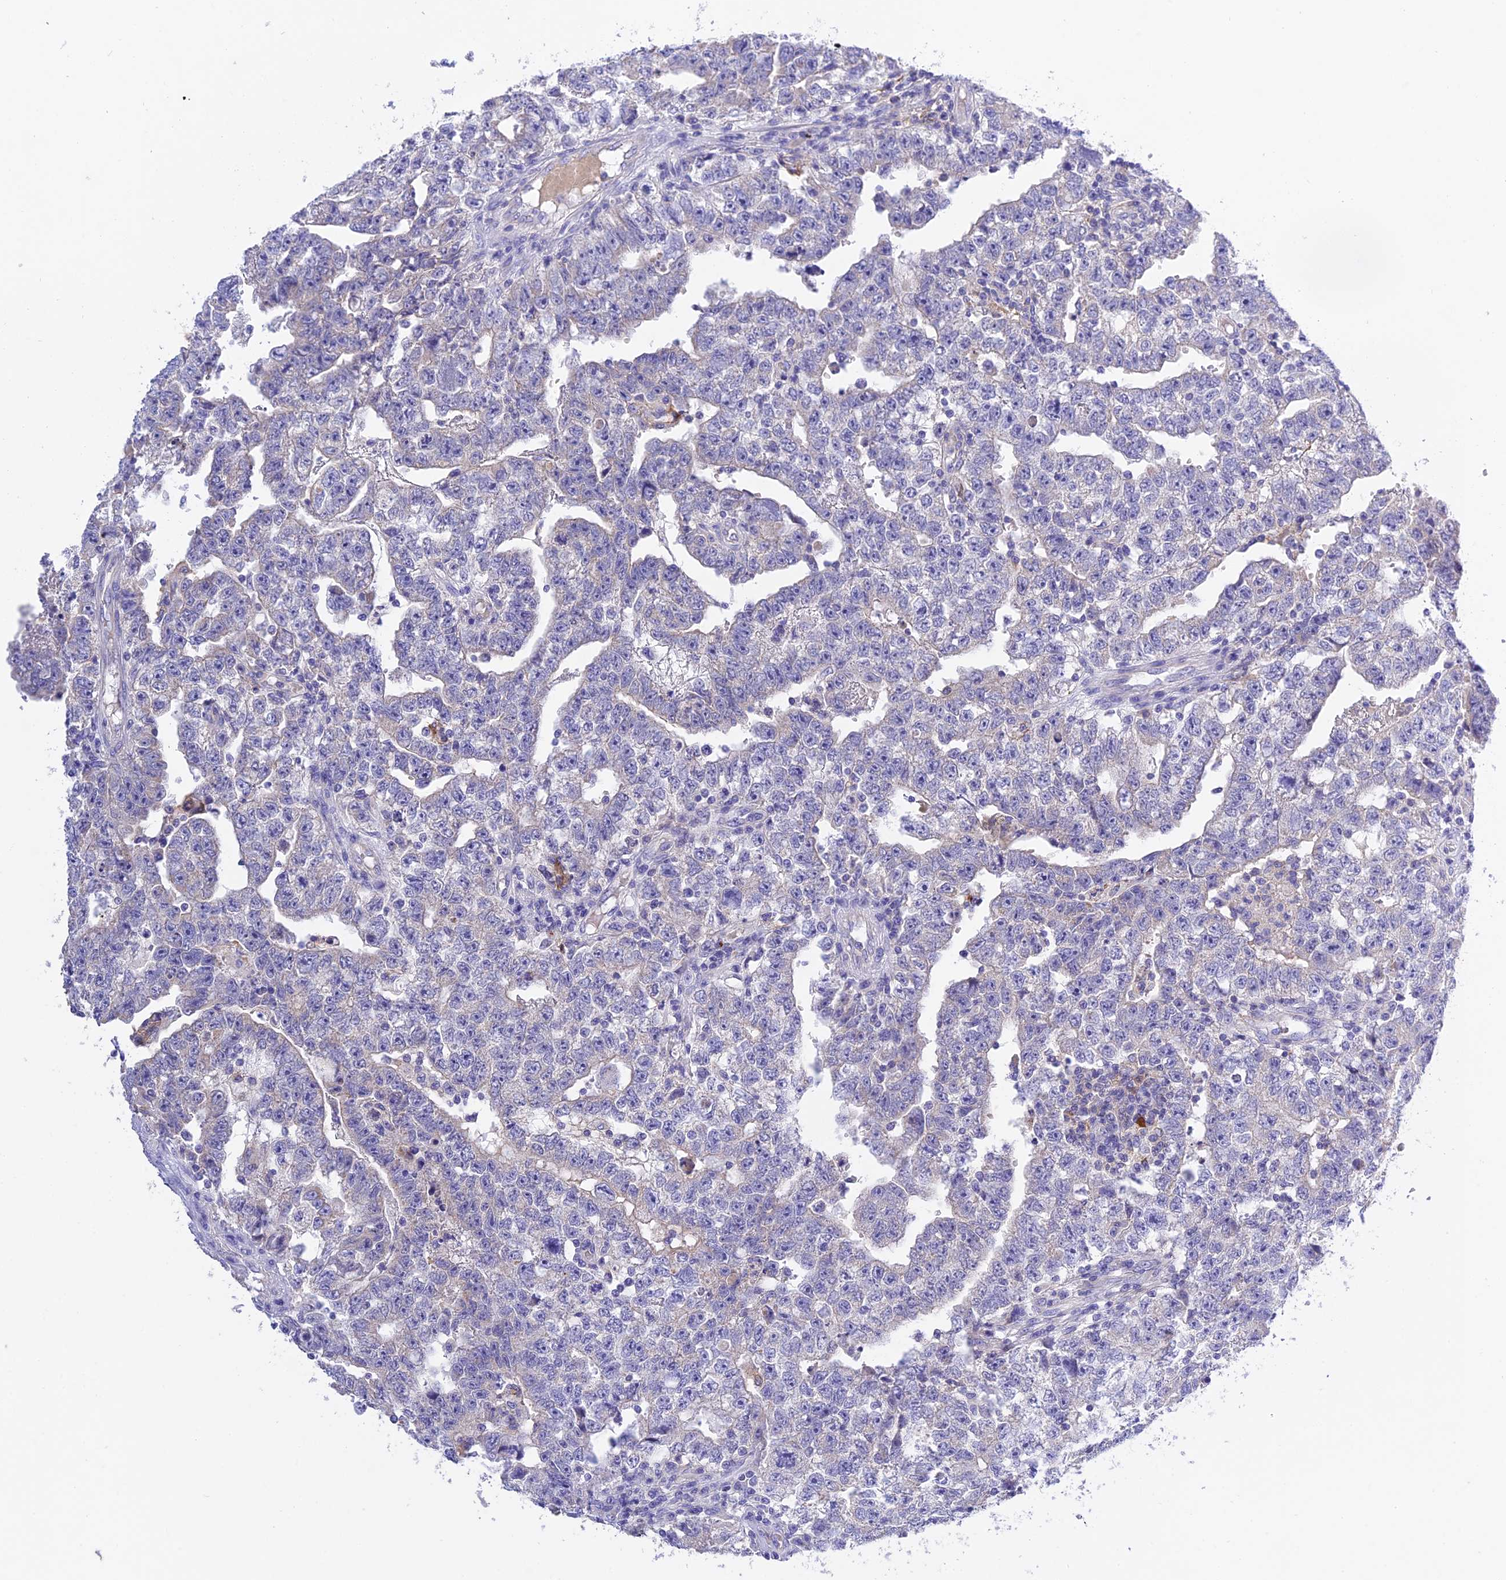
{"staining": {"intensity": "negative", "quantity": "none", "location": "none"}, "tissue": "testis cancer", "cell_type": "Tumor cells", "image_type": "cancer", "snomed": [{"axis": "morphology", "description": "Carcinoma, Embryonal, NOS"}, {"axis": "topography", "description": "Testis"}], "caption": "Immunohistochemistry histopathology image of neoplastic tissue: embryonal carcinoma (testis) stained with DAB (3,3'-diaminobenzidine) shows no significant protein positivity in tumor cells.", "gene": "MS4A5", "patient": {"sex": "male", "age": 25}}